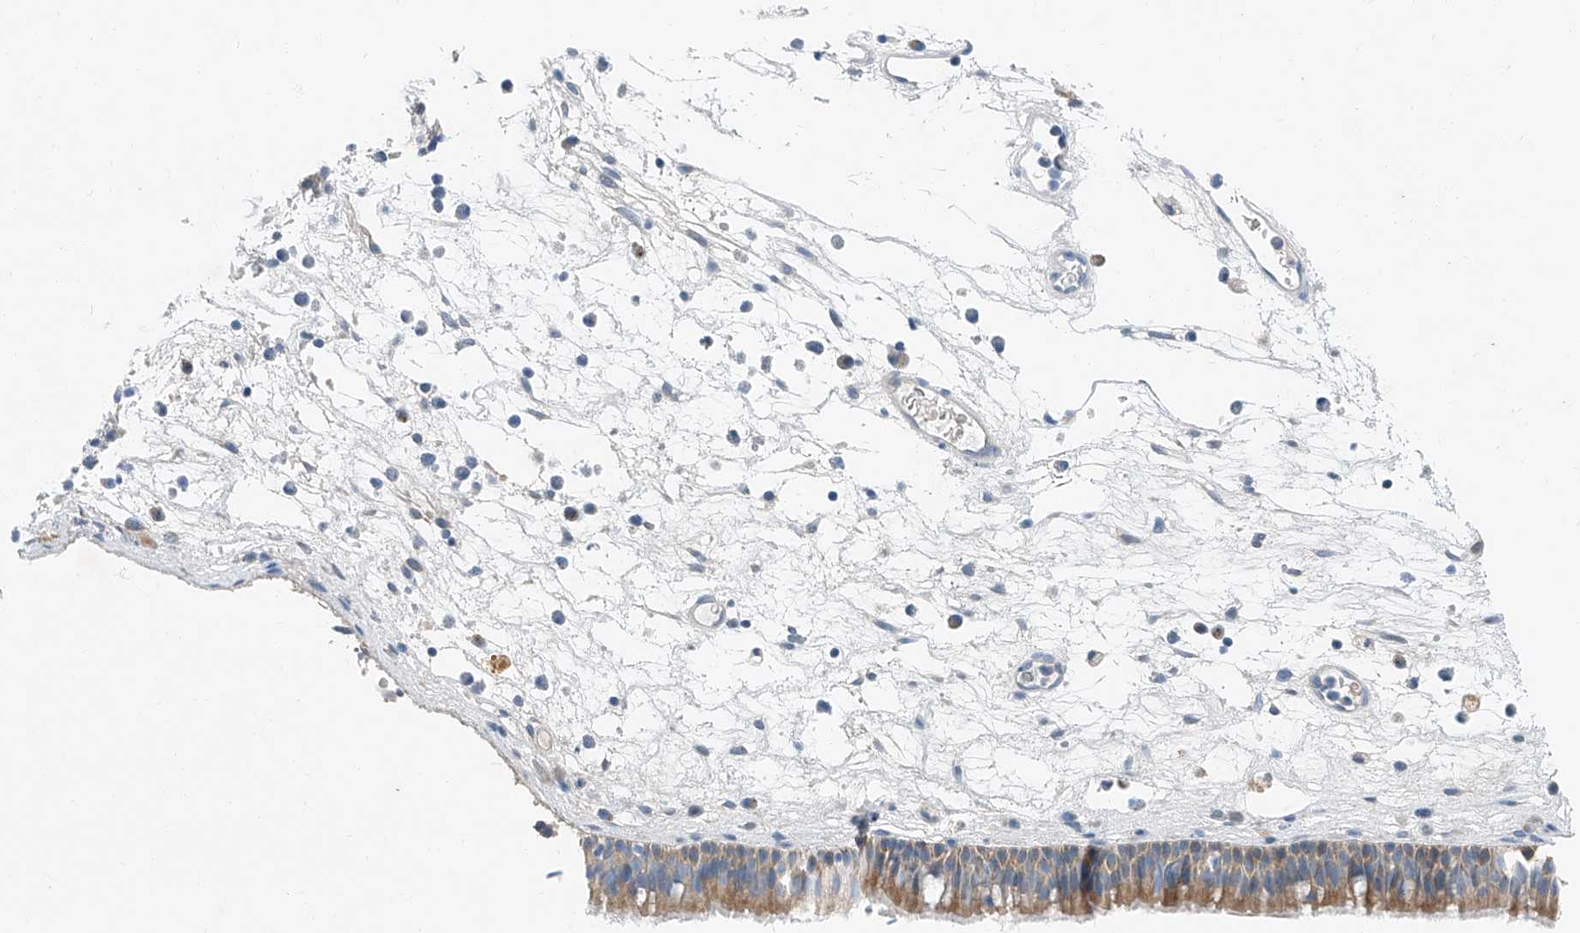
{"staining": {"intensity": "moderate", "quantity": "25%-75%", "location": "cytoplasmic/membranous"}, "tissue": "nasopharynx", "cell_type": "Respiratory epithelial cells", "image_type": "normal", "snomed": [{"axis": "morphology", "description": "Normal tissue, NOS"}, {"axis": "morphology", "description": "Inflammation, NOS"}, {"axis": "morphology", "description": "Malignant melanoma, Metastatic site"}, {"axis": "topography", "description": "Nasopharynx"}], "caption": "Brown immunohistochemical staining in benign nasopharynx displays moderate cytoplasmic/membranous expression in approximately 25%-75% of respiratory epithelial cells.", "gene": "MDGA1", "patient": {"sex": "male", "age": 70}}